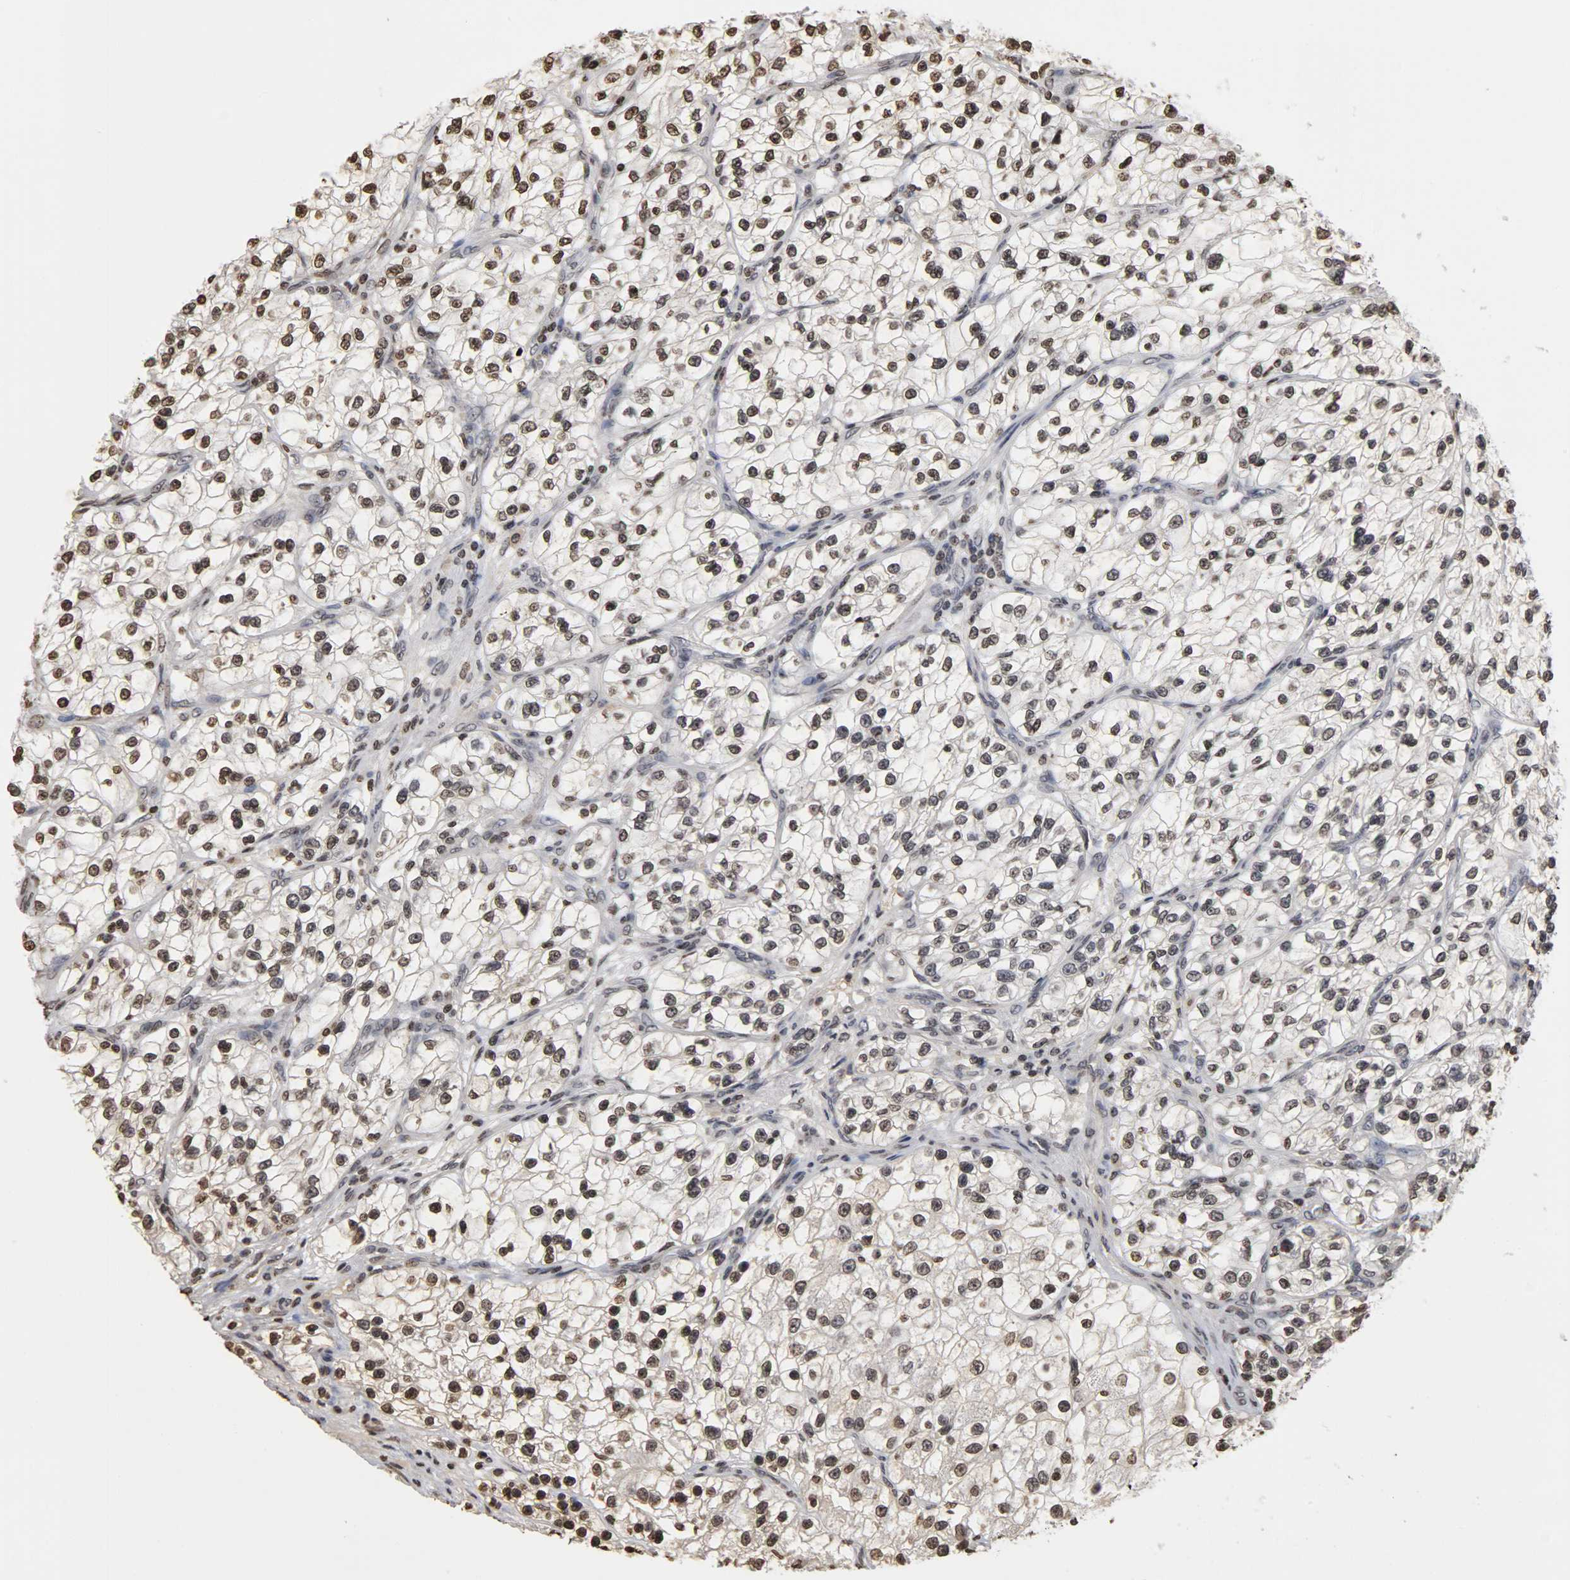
{"staining": {"intensity": "weak", "quantity": "25%-75%", "location": "nuclear"}, "tissue": "renal cancer", "cell_type": "Tumor cells", "image_type": "cancer", "snomed": [{"axis": "morphology", "description": "Adenocarcinoma, NOS"}, {"axis": "topography", "description": "Kidney"}], "caption": "Renal cancer stained with DAB immunohistochemistry (IHC) demonstrates low levels of weak nuclear staining in about 25%-75% of tumor cells. The staining is performed using DAB (3,3'-diaminobenzidine) brown chromogen to label protein expression. The nuclei are counter-stained blue using hematoxylin.", "gene": "ERCC2", "patient": {"sex": "female", "age": 57}}